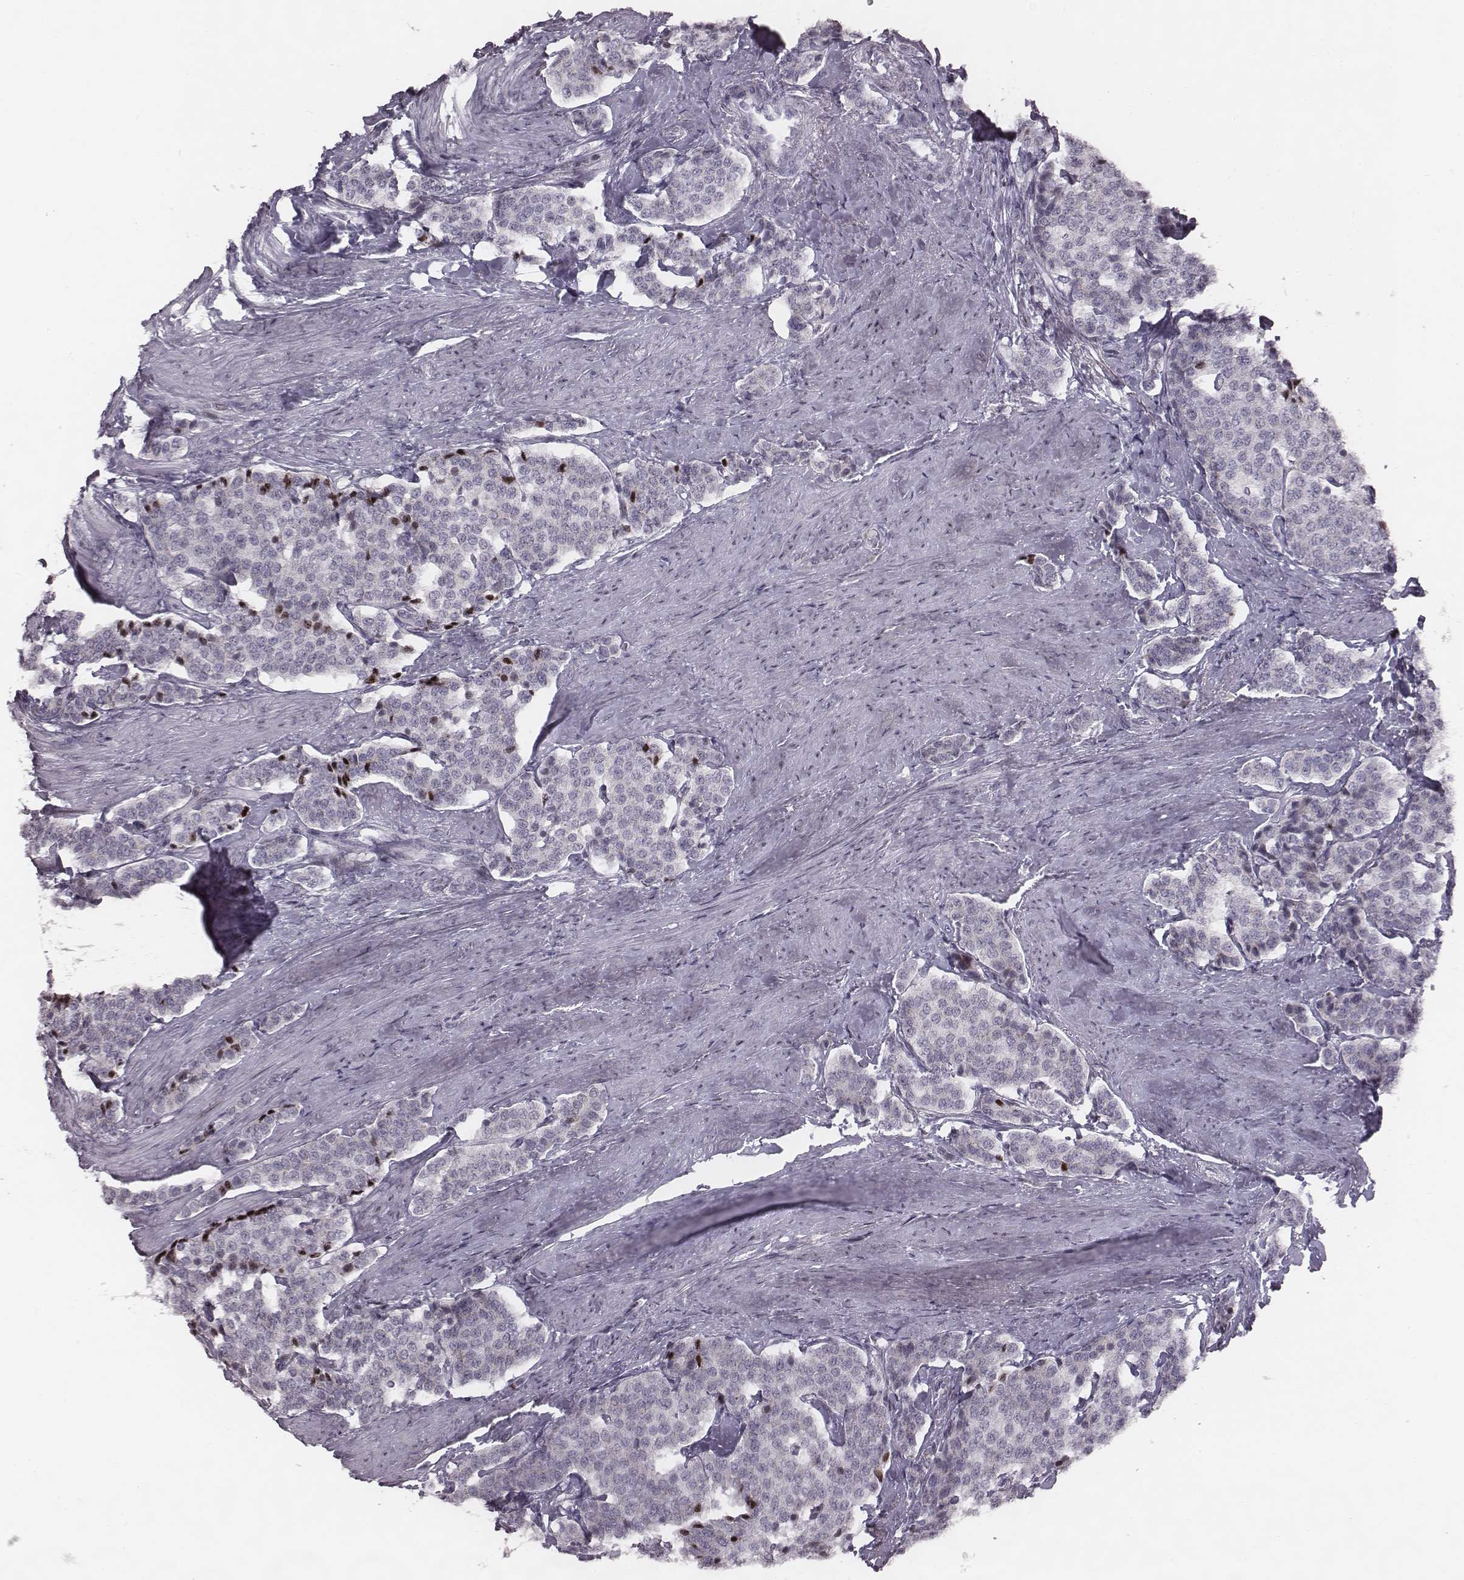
{"staining": {"intensity": "negative", "quantity": "none", "location": "none"}, "tissue": "carcinoid", "cell_type": "Tumor cells", "image_type": "cancer", "snomed": [{"axis": "morphology", "description": "Carcinoid, malignant, NOS"}, {"axis": "topography", "description": "Small intestine"}], "caption": "An IHC histopathology image of carcinoid is shown. There is no staining in tumor cells of carcinoid.", "gene": "NDC1", "patient": {"sex": "female", "age": 58}}